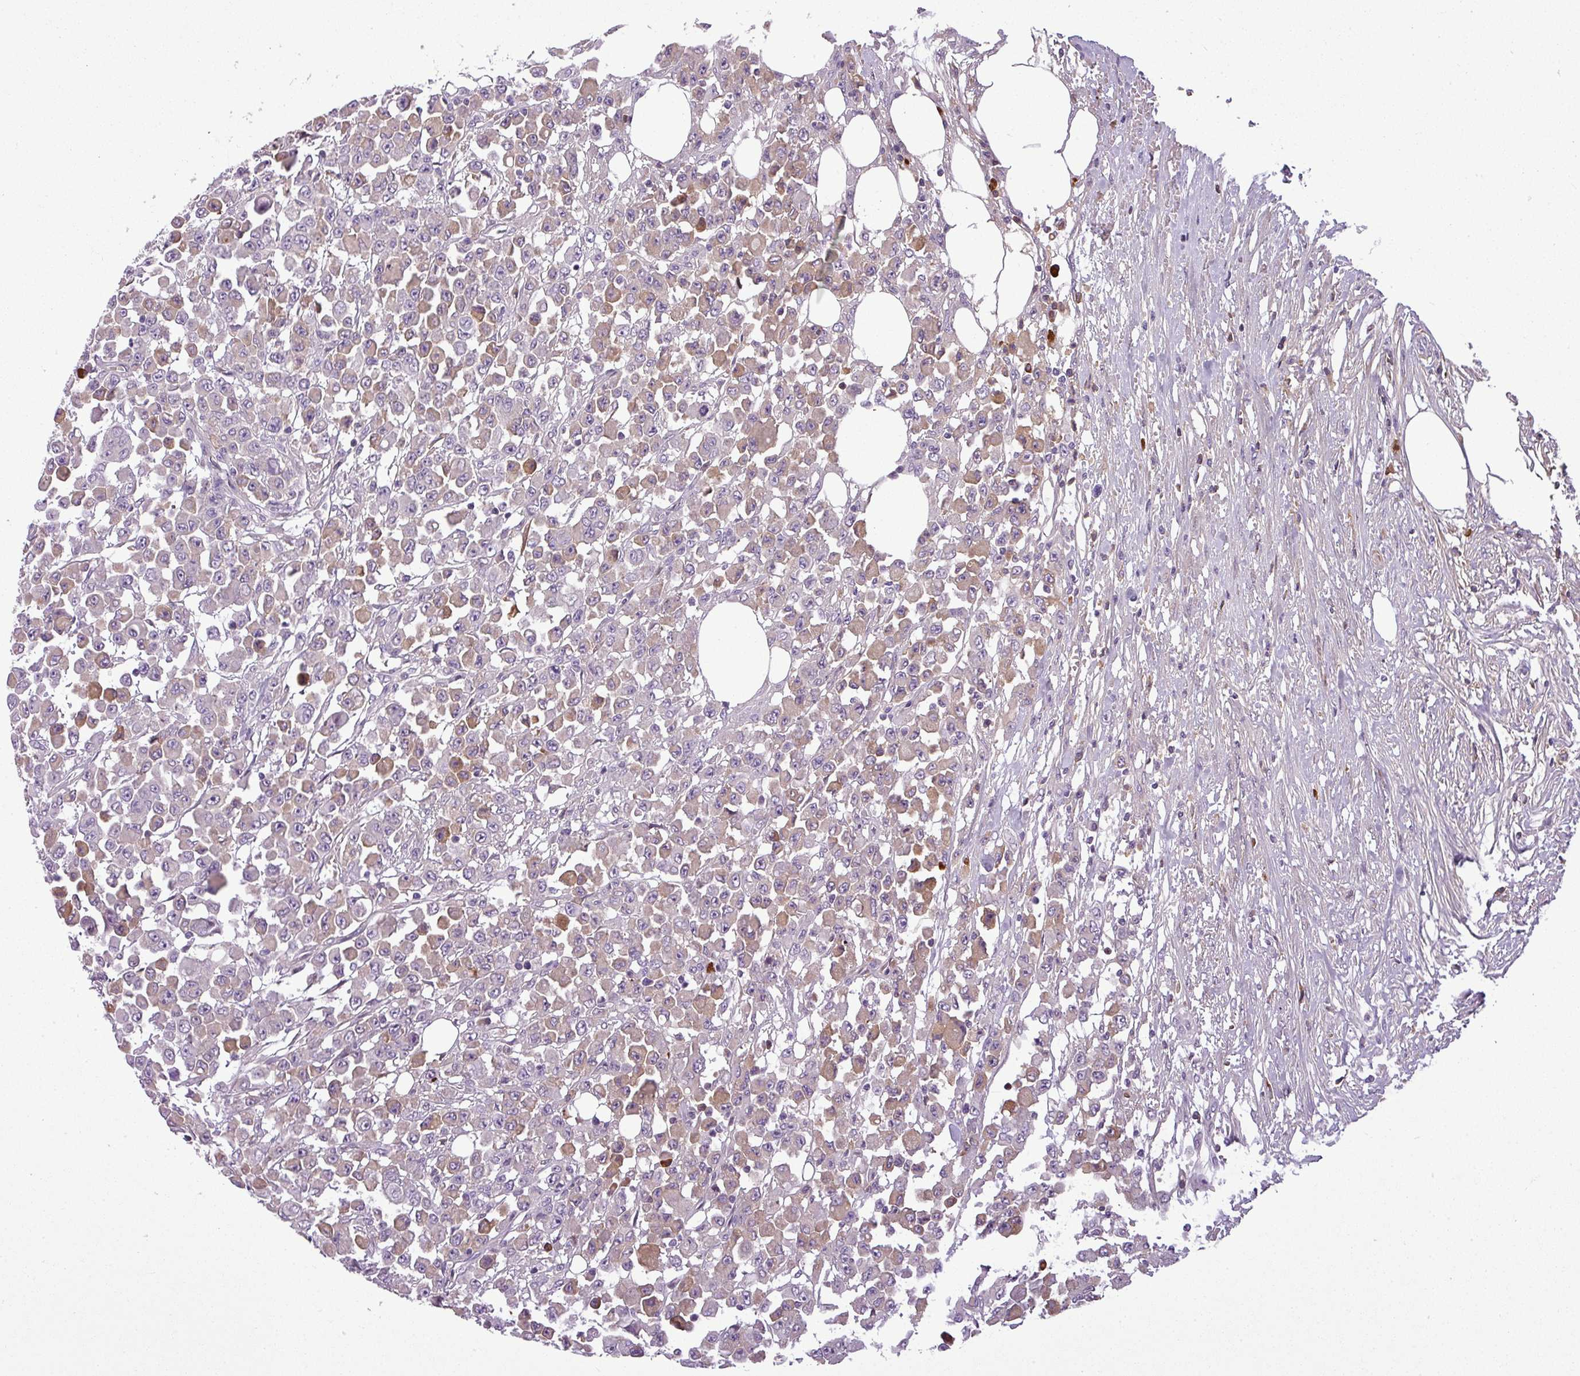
{"staining": {"intensity": "moderate", "quantity": "<25%", "location": "cytoplasmic/membranous"}, "tissue": "colorectal cancer", "cell_type": "Tumor cells", "image_type": "cancer", "snomed": [{"axis": "morphology", "description": "Adenocarcinoma, NOS"}, {"axis": "topography", "description": "Colon"}], "caption": "Immunohistochemical staining of colorectal cancer demonstrates low levels of moderate cytoplasmic/membranous staining in about <25% of tumor cells.", "gene": "C4B", "patient": {"sex": "male", "age": 51}}